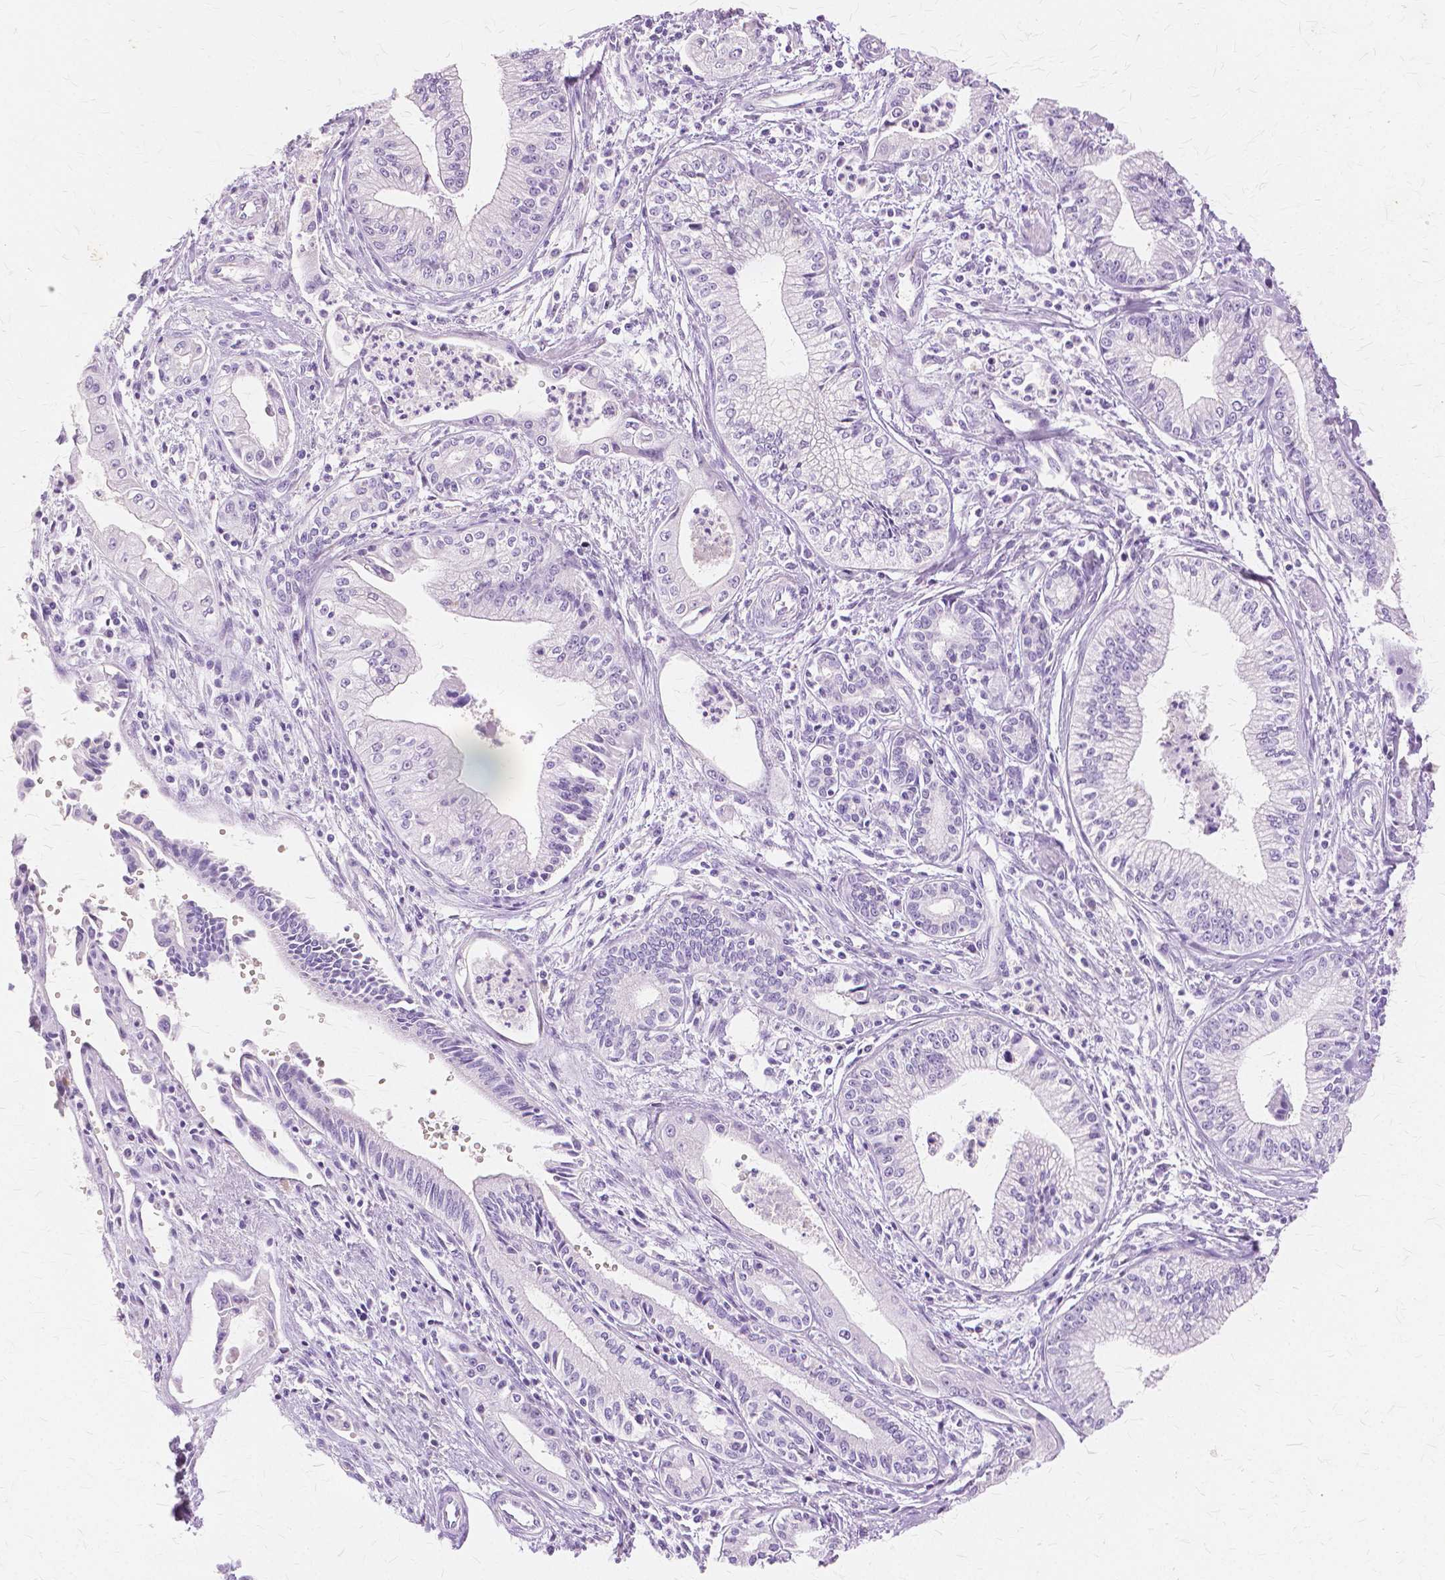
{"staining": {"intensity": "negative", "quantity": "none", "location": "none"}, "tissue": "pancreatic cancer", "cell_type": "Tumor cells", "image_type": "cancer", "snomed": [{"axis": "morphology", "description": "Adenocarcinoma, NOS"}, {"axis": "topography", "description": "Pancreas"}], "caption": "This is a micrograph of IHC staining of adenocarcinoma (pancreatic), which shows no expression in tumor cells.", "gene": "TGM1", "patient": {"sex": "female", "age": 65}}